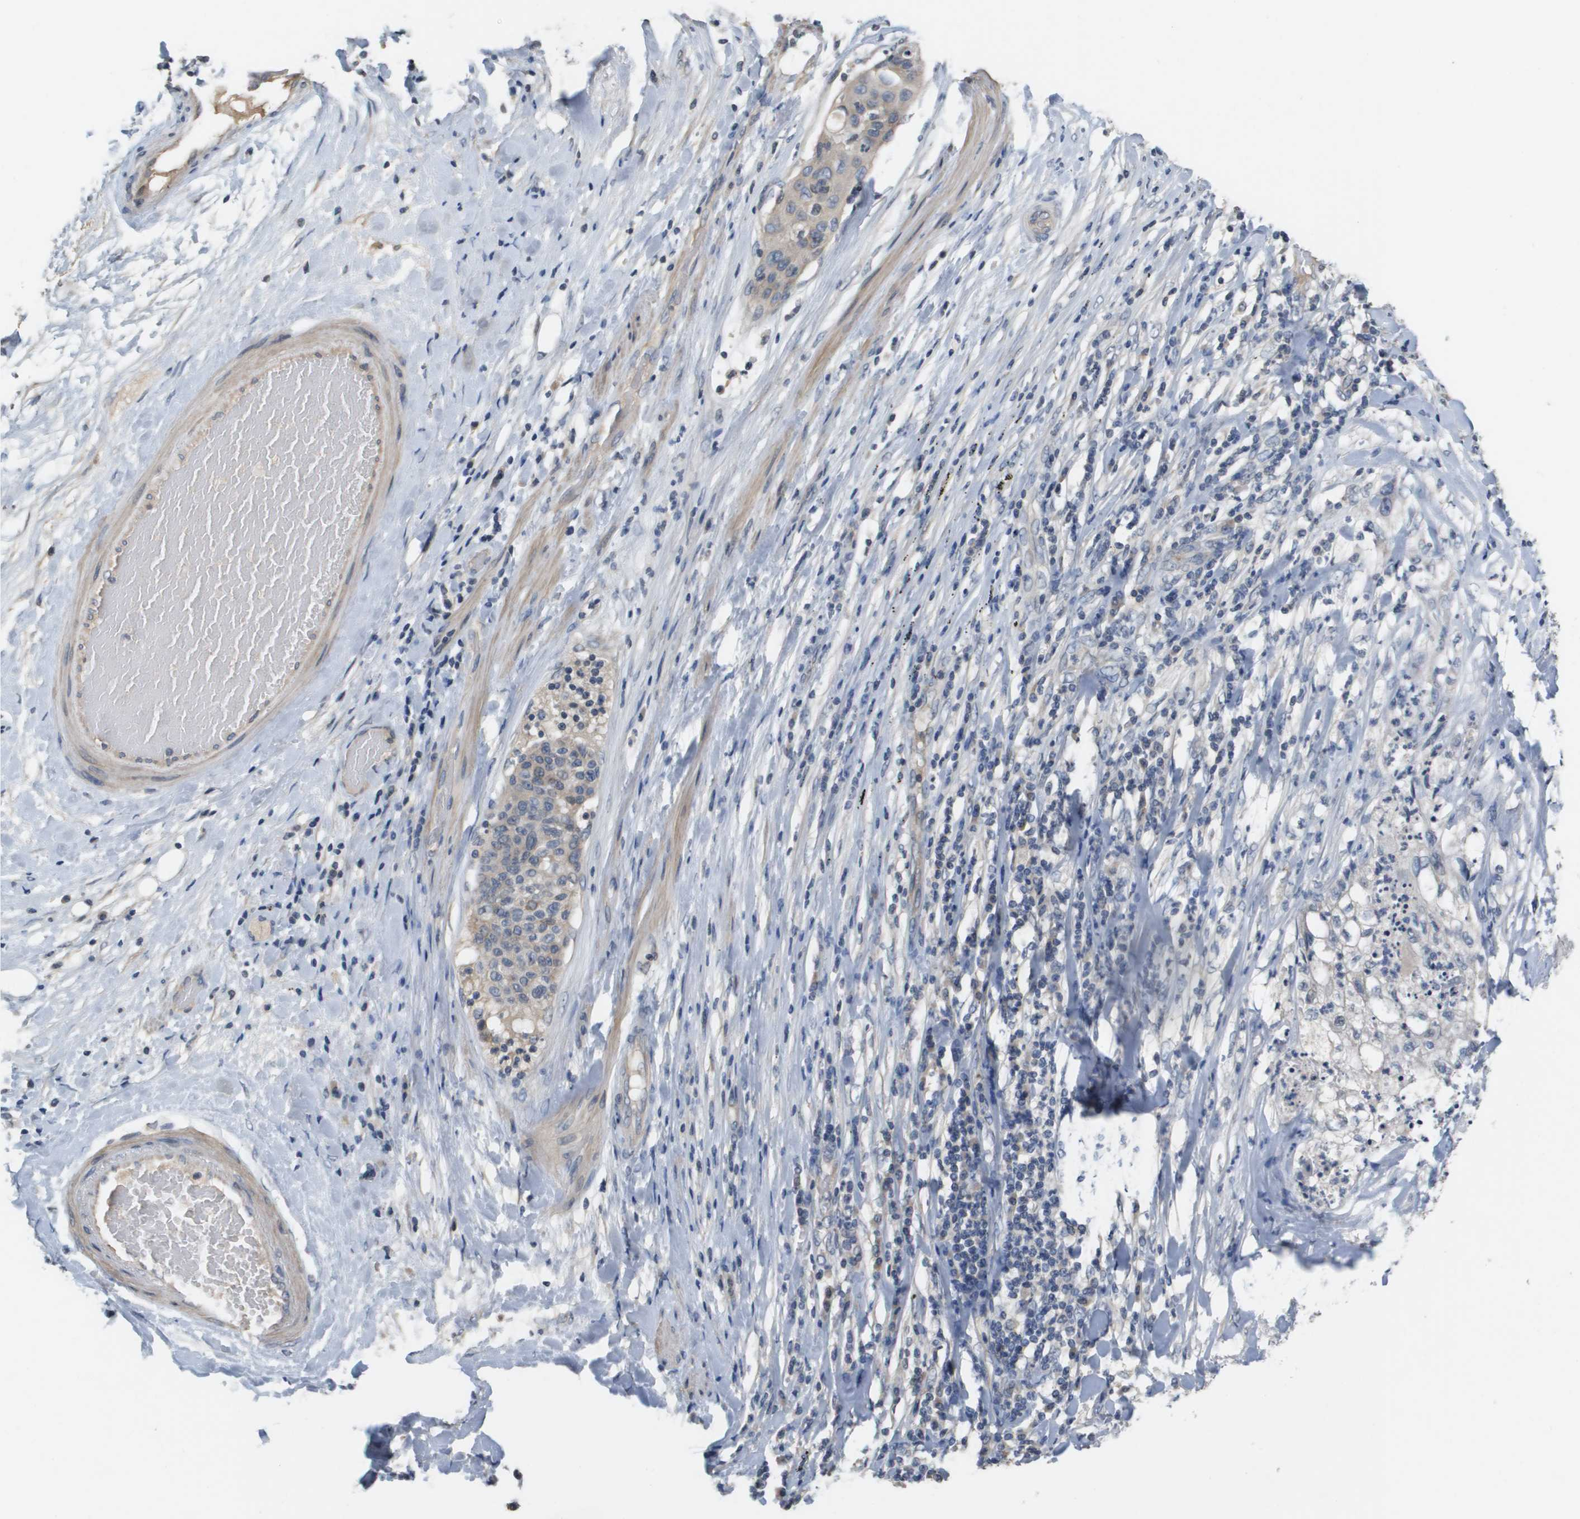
{"staining": {"intensity": "weak", "quantity": "<25%", "location": "cytoplasmic/membranous"}, "tissue": "lung cancer", "cell_type": "Tumor cells", "image_type": "cancer", "snomed": [{"axis": "morphology", "description": "Inflammation, NOS"}, {"axis": "morphology", "description": "Squamous cell carcinoma, NOS"}, {"axis": "topography", "description": "Lymph node"}, {"axis": "topography", "description": "Soft tissue"}, {"axis": "topography", "description": "Lung"}], "caption": "This image is of lung cancer stained with immunohistochemistry (IHC) to label a protein in brown with the nuclei are counter-stained blue. There is no expression in tumor cells.", "gene": "CAPN11", "patient": {"sex": "male", "age": 66}}